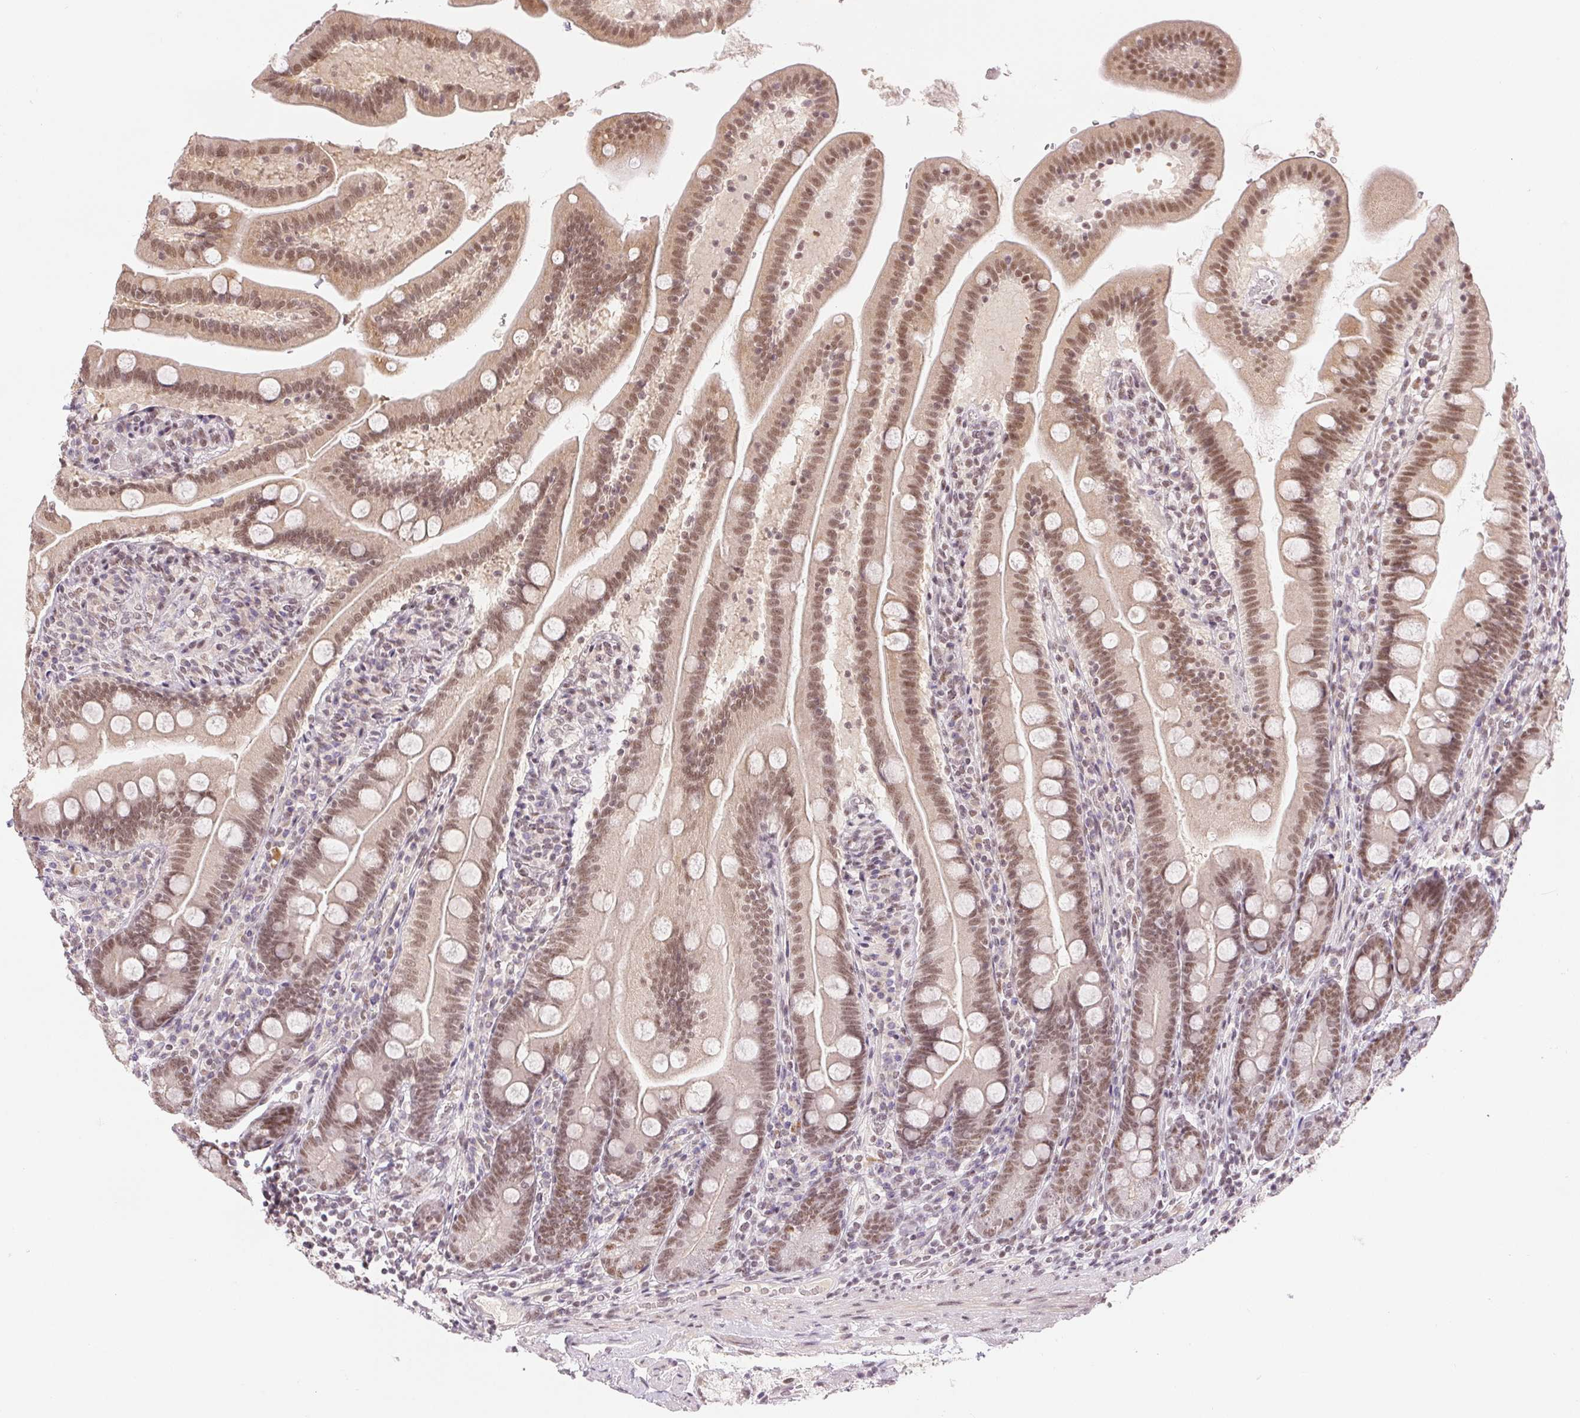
{"staining": {"intensity": "moderate", "quantity": ">75%", "location": "nuclear"}, "tissue": "duodenum", "cell_type": "Glandular cells", "image_type": "normal", "snomed": [{"axis": "morphology", "description": "Normal tissue, NOS"}, {"axis": "topography", "description": "Duodenum"}], "caption": "Protein expression by IHC demonstrates moderate nuclear positivity in about >75% of glandular cells in unremarkable duodenum. Nuclei are stained in blue.", "gene": "DEK", "patient": {"sex": "female", "age": 67}}